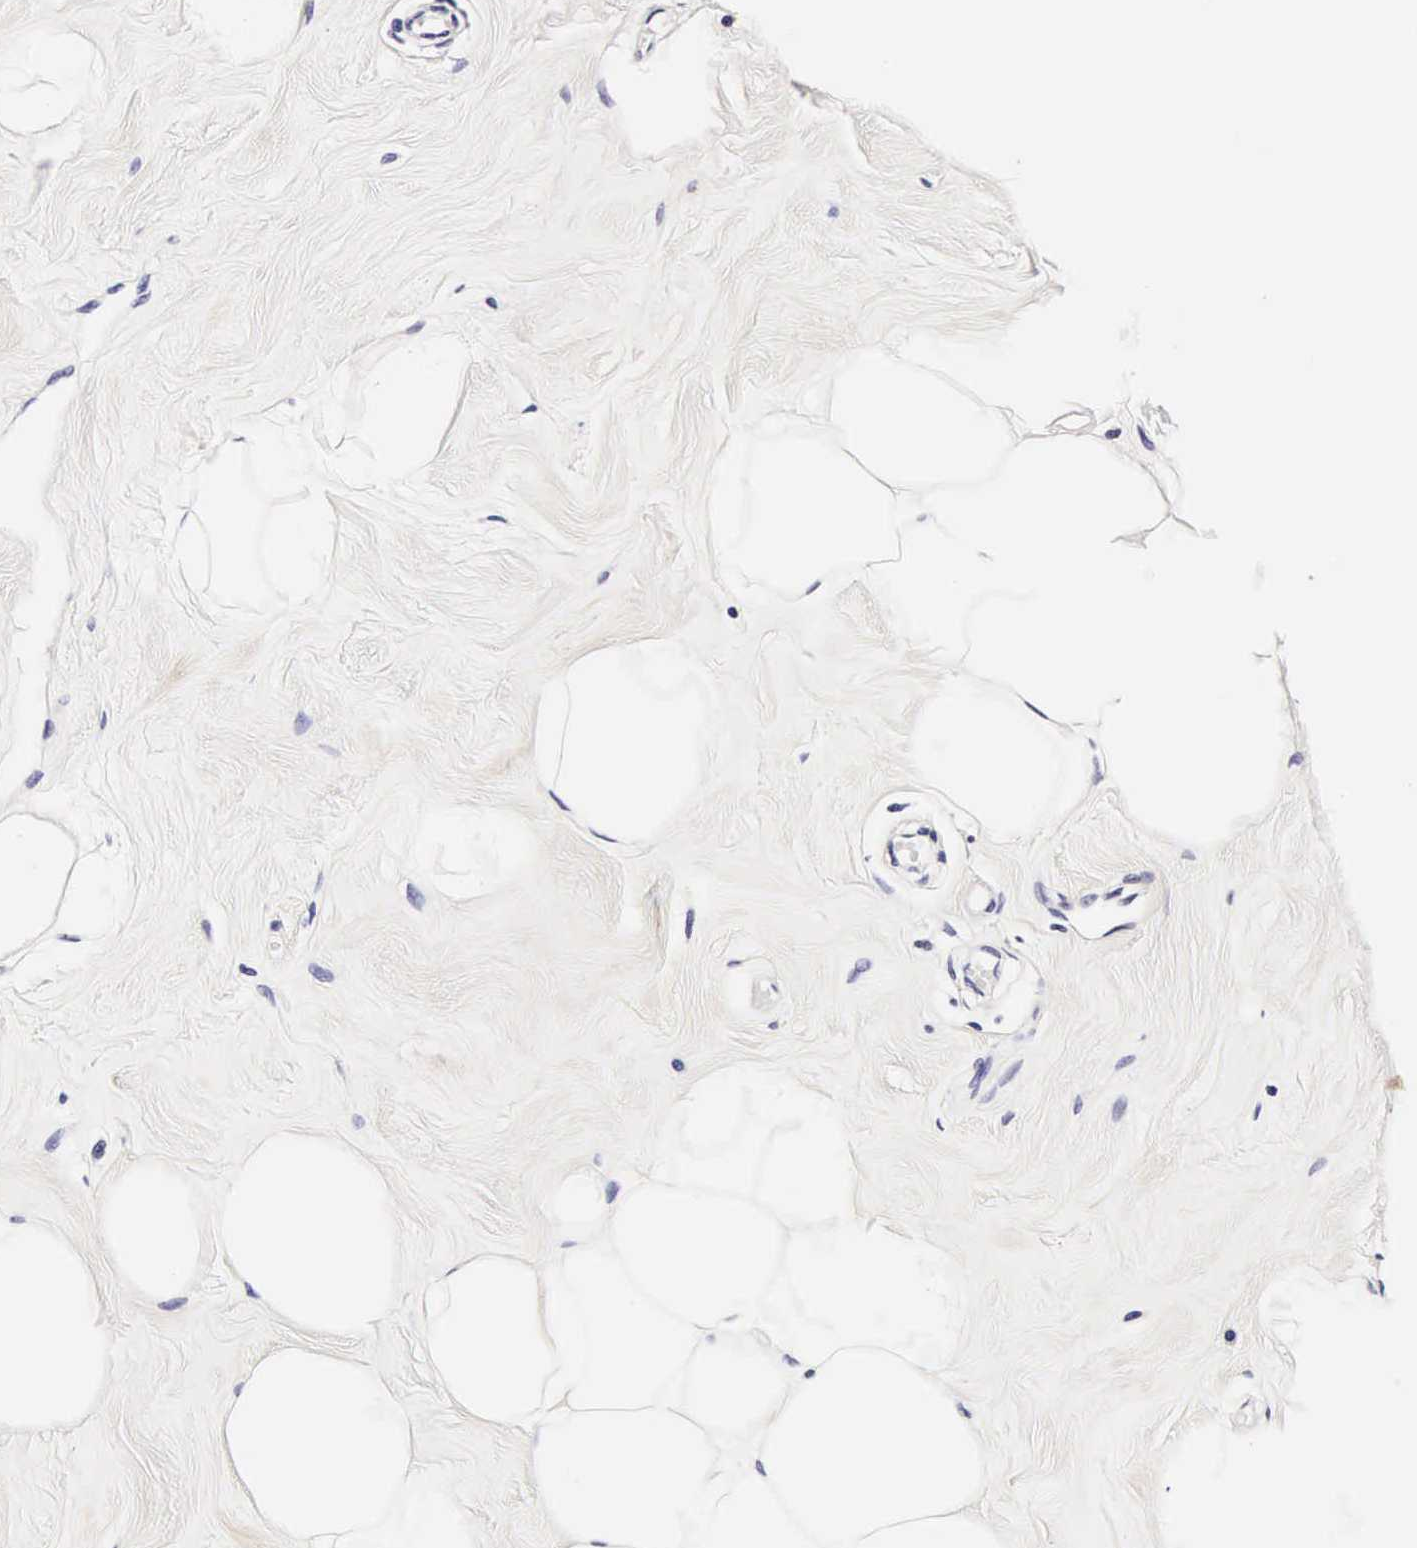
{"staining": {"intensity": "negative", "quantity": "none", "location": "none"}, "tissue": "adipose tissue", "cell_type": "Adipocytes", "image_type": "normal", "snomed": [{"axis": "morphology", "description": "Normal tissue, NOS"}, {"axis": "topography", "description": "Breast"}], "caption": "The IHC micrograph has no significant staining in adipocytes of adipose tissue.", "gene": "UPRT", "patient": {"sex": "female", "age": 44}}